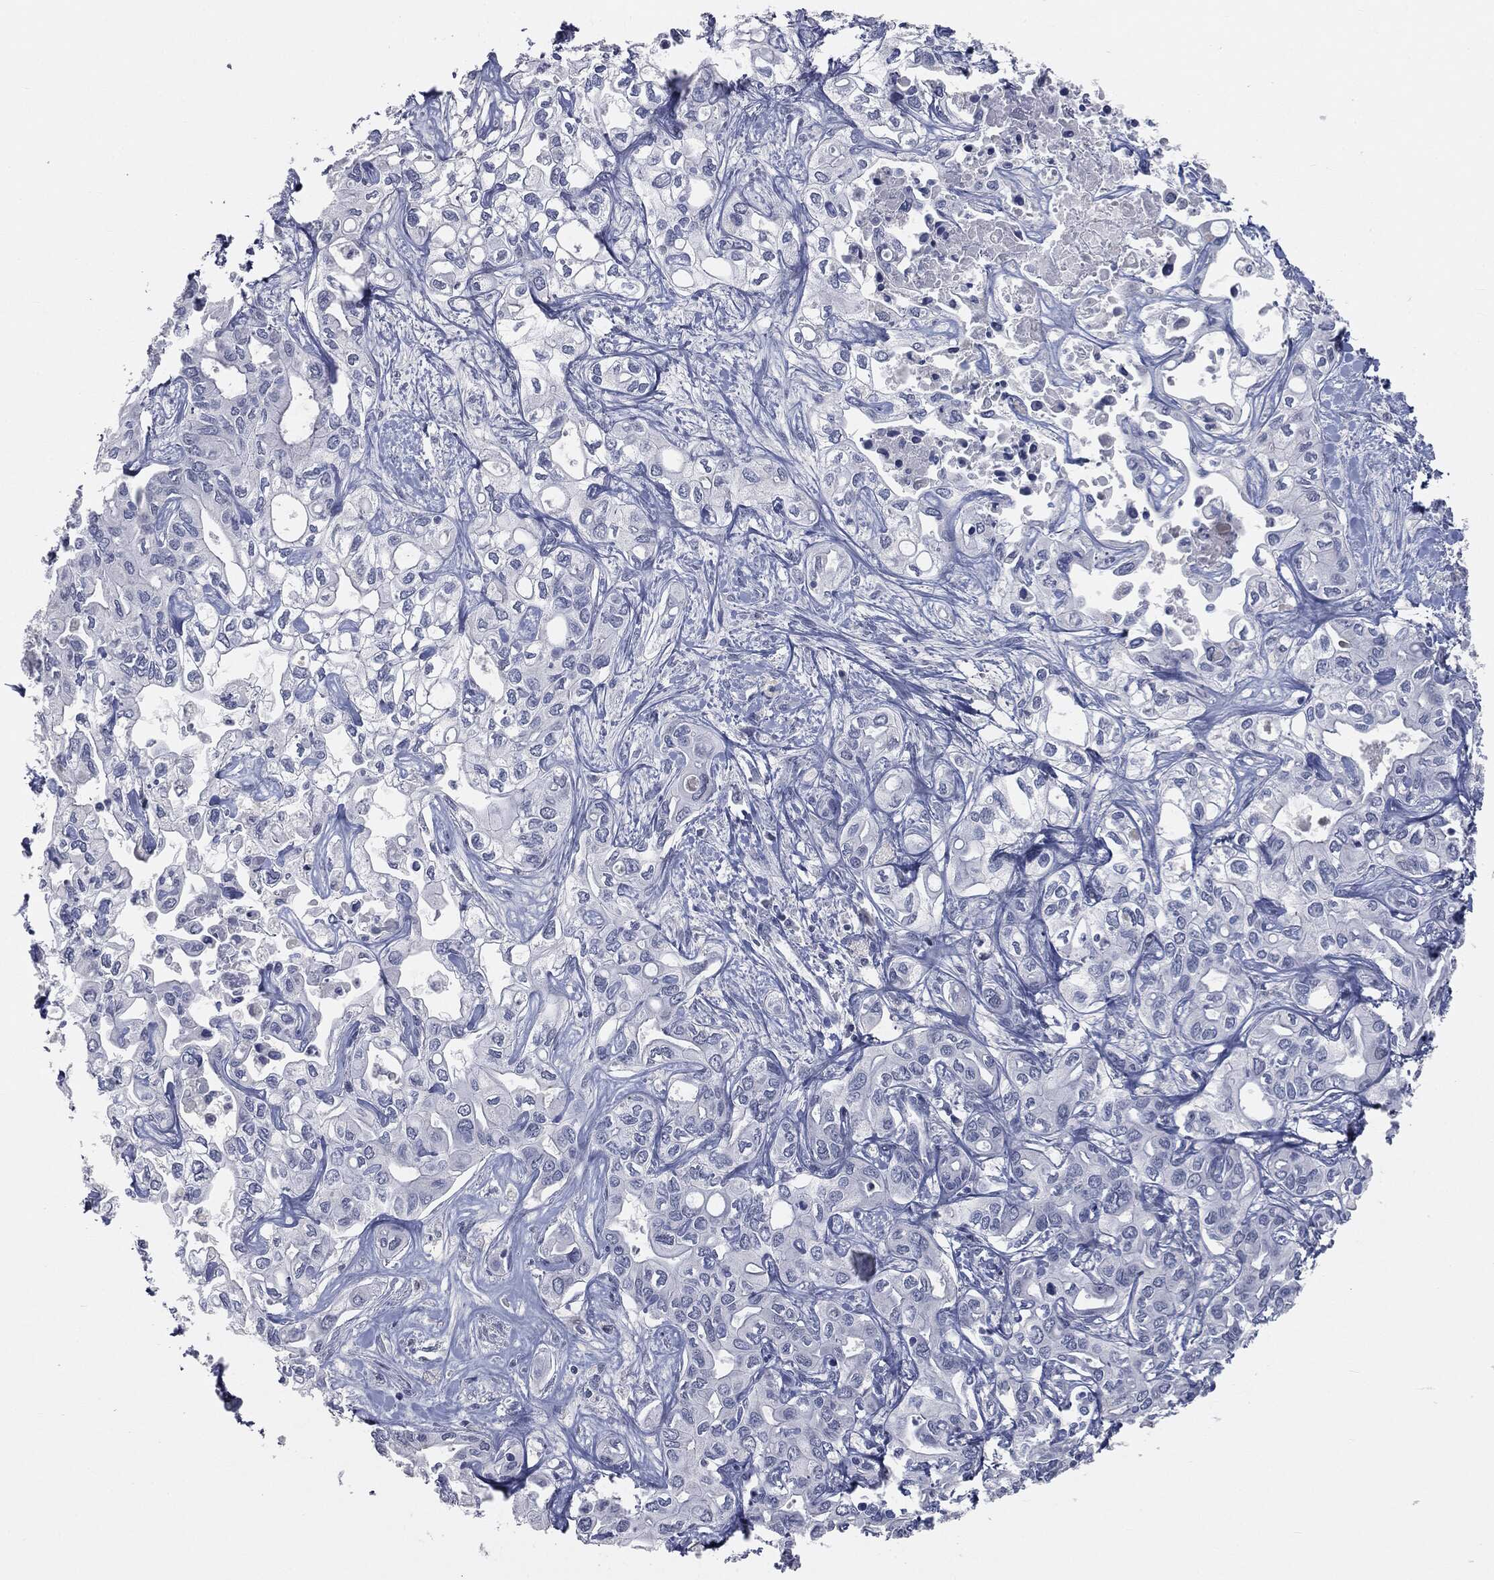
{"staining": {"intensity": "negative", "quantity": "none", "location": "none"}, "tissue": "liver cancer", "cell_type": "Tumor cells", "image_type": "cancer", "snomed": [{"axis": "morphology", "description": "Cholangiocarcinoma"}, {"axis": "topography", "description": "Liver"}], "caption": "Tumor cells are negative for brown protein staining in liver cancer (cholangiocarcinoma).", "gene": "PRAME", "patient": {"sex": "female", "age": 64}}